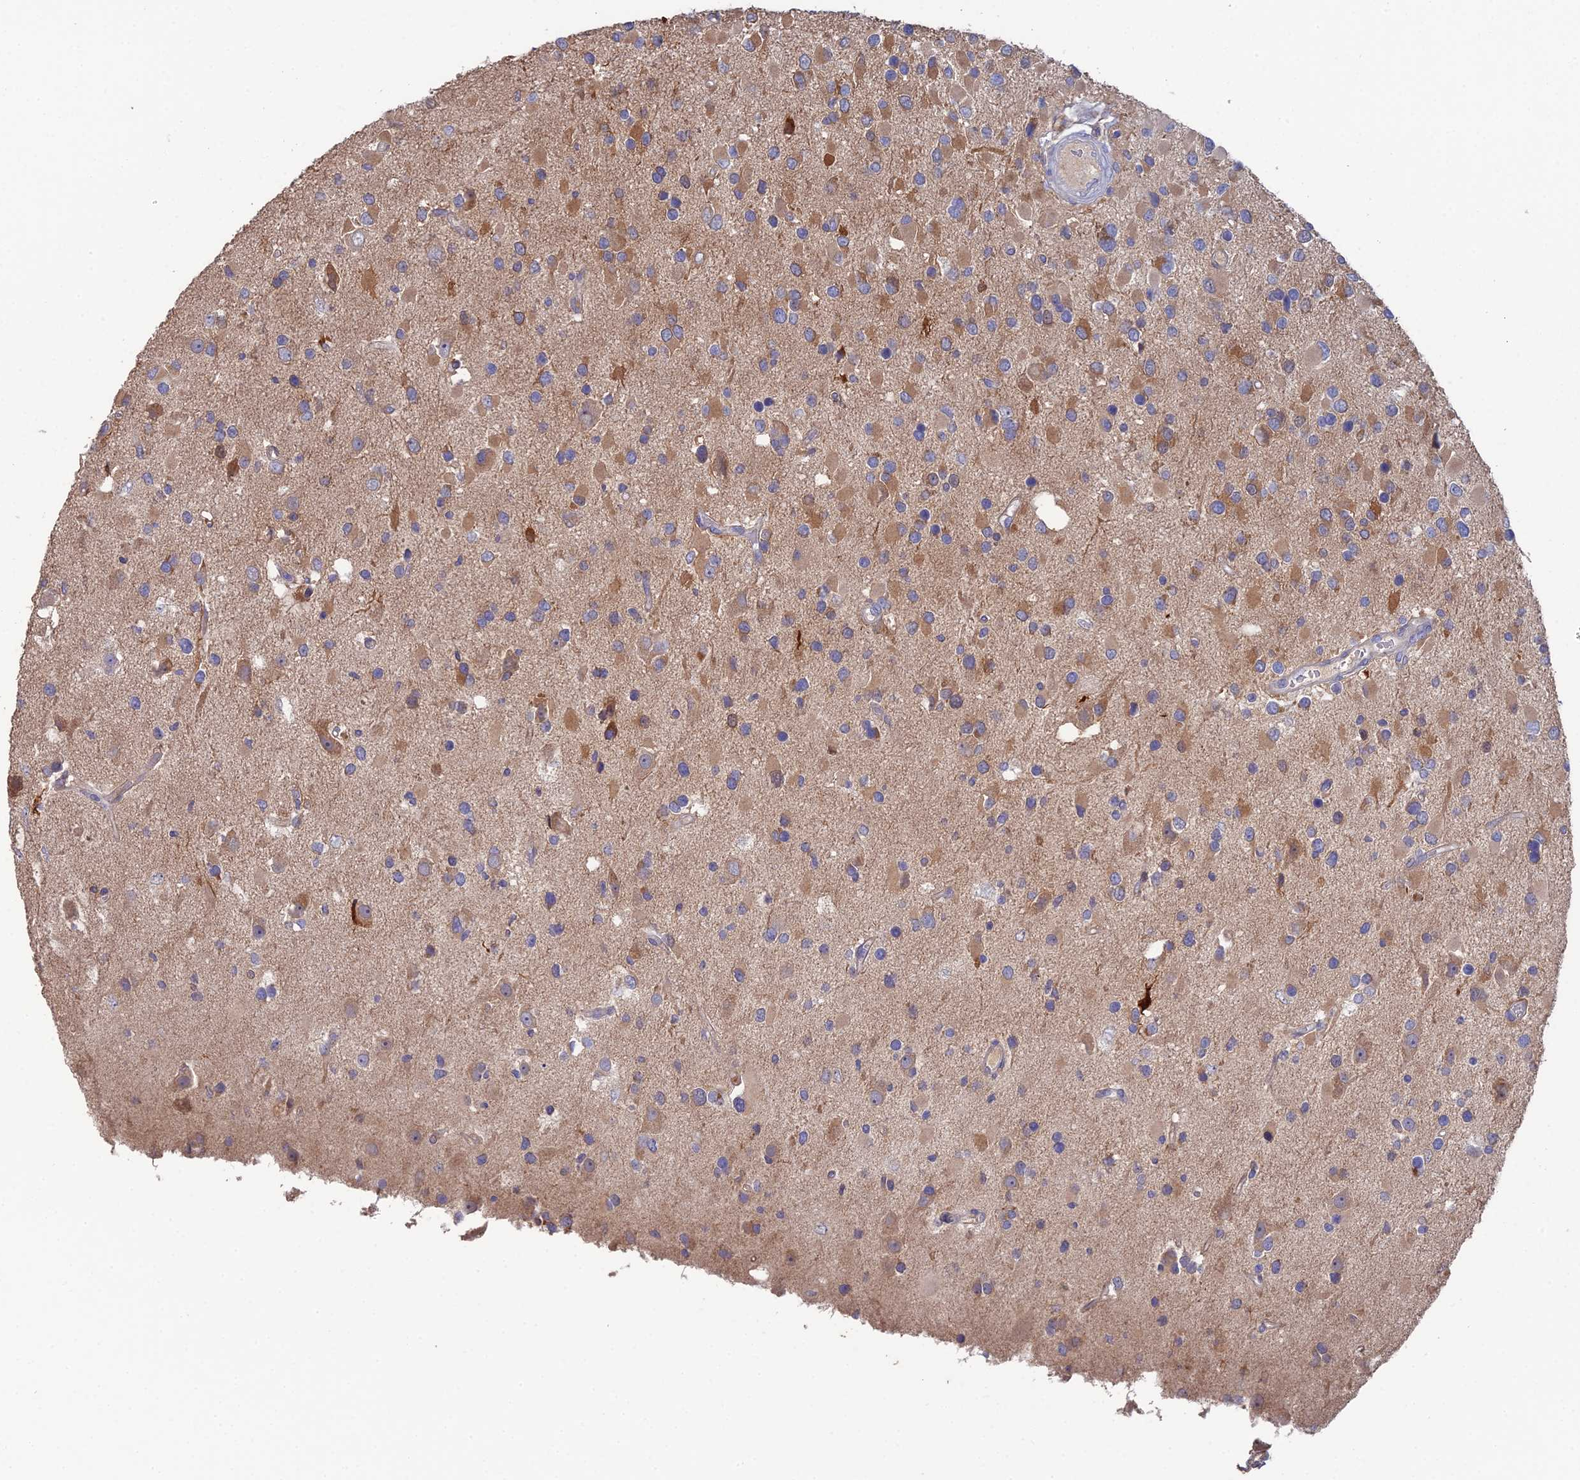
{"staining": {"intensity": "moderate", "quantity": "25%-75%", "location": "cytoplasmic/membranous"}, "tissue": "glioma", "cell_type": "Tumor cells", "image_type": "cancer", "snomed": [{"axis": "morphology", "description": "Glioma, malignant, High grade"}, {"axis": "topography", "description": "Brain"}], "caption": "Tumor cells demonstrate medium levels of moderate cytoplasmic/membranous staining in about 25%-75% of cells in human glioma. (DAB (3,3'-diaminobenzidine) IHC, brown staining for protein, blue staining for nuclei).", "gene": "ARL16", "patient": {"sex": "male", "age": 53}}